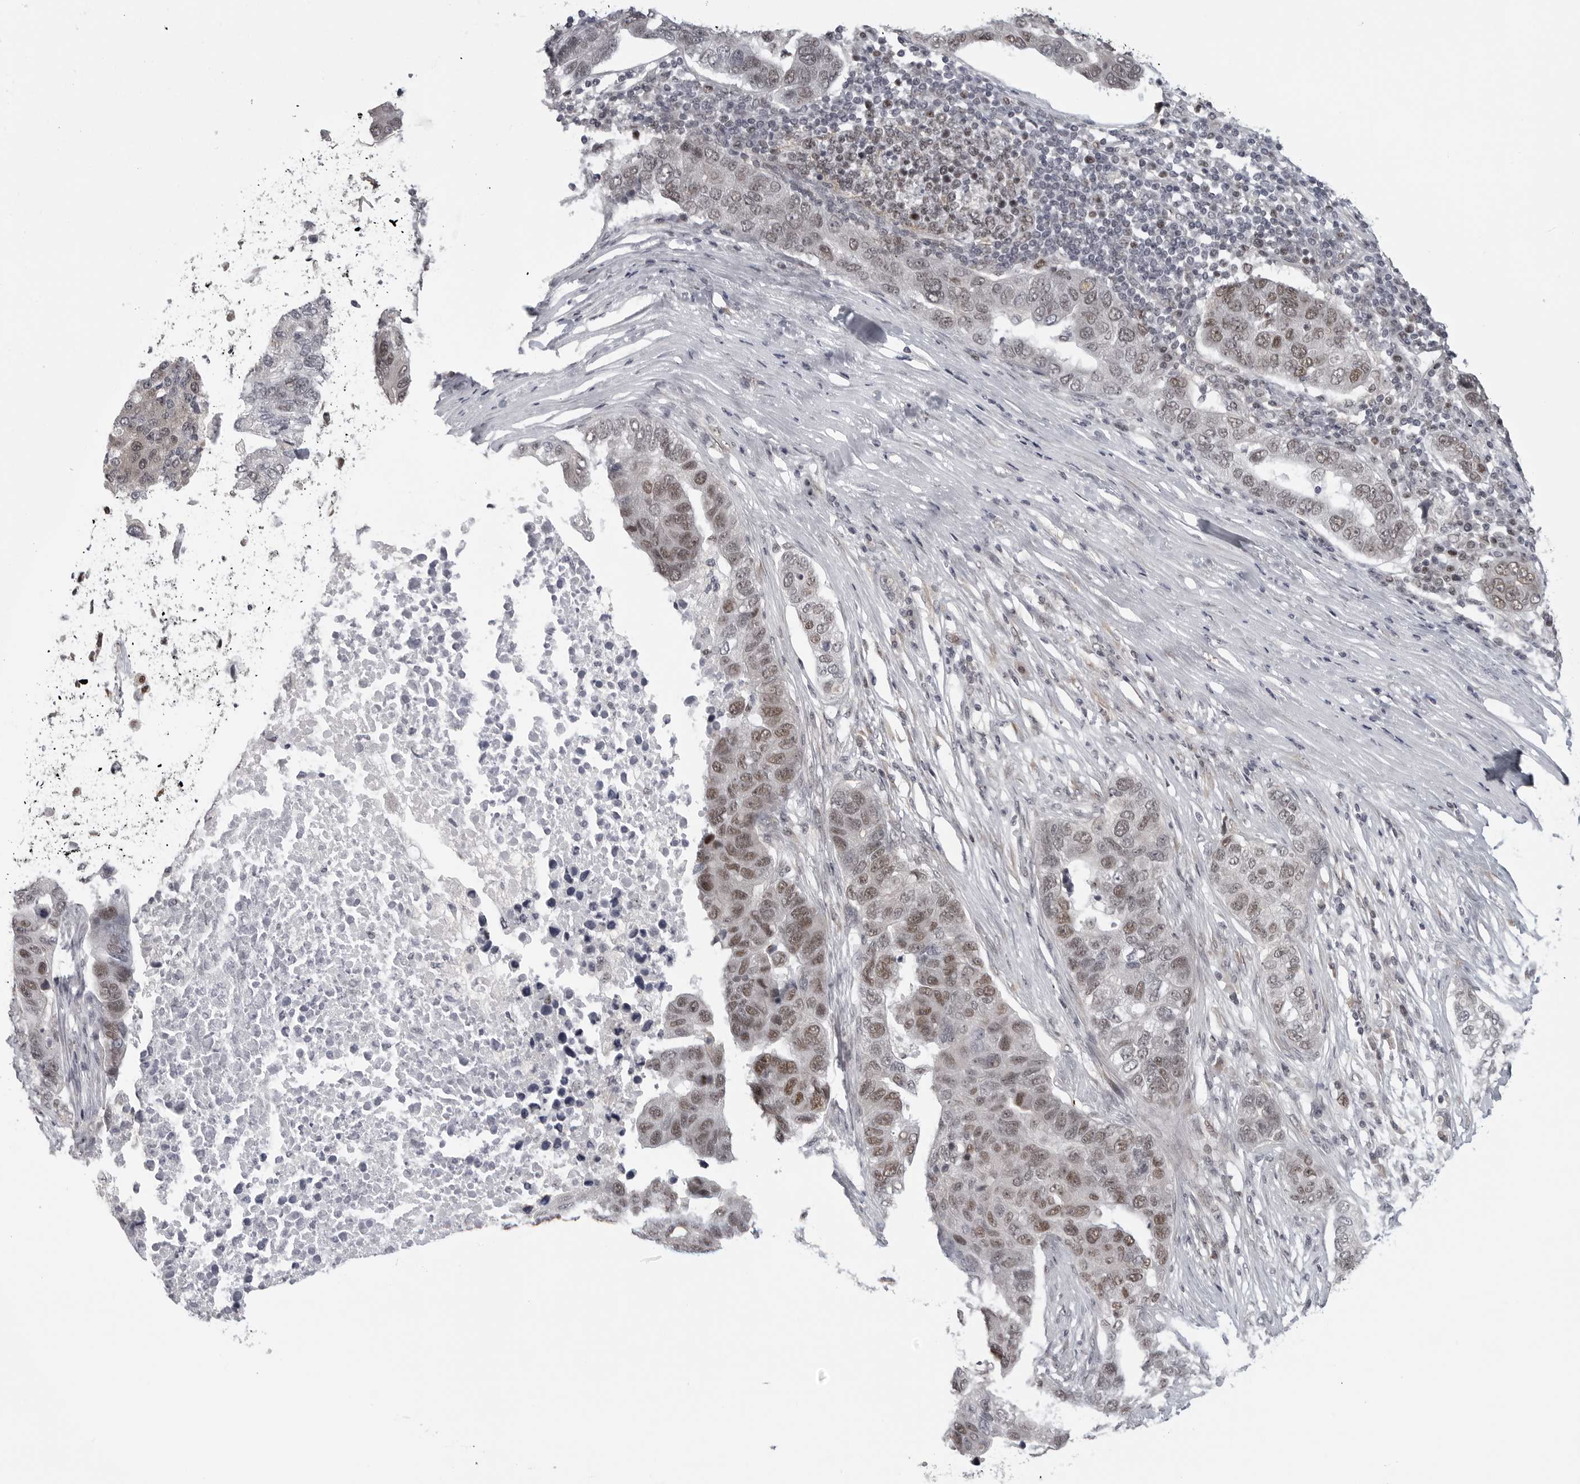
{"staining": {"intensity": "weak", "quantity": "25%-75%", "location": "nuclear"}, "tissue": "pancreatic cancer", "cell_type": "Tumor cells", "image_type": "cancer", "snomed": [{"axis": "morphology", "description": "Adenocarcinoma, NOS"}, {"axis": "topography", "description": "Pancreas"}], "caption": "This is an image of immunohistochemistry staining of adenocarcinoma (pancreatic), which shows weak staining in the nuclear of tumor cells.", "gene": "PRDM10", "patient": {"sex": "female", "age": 61}}